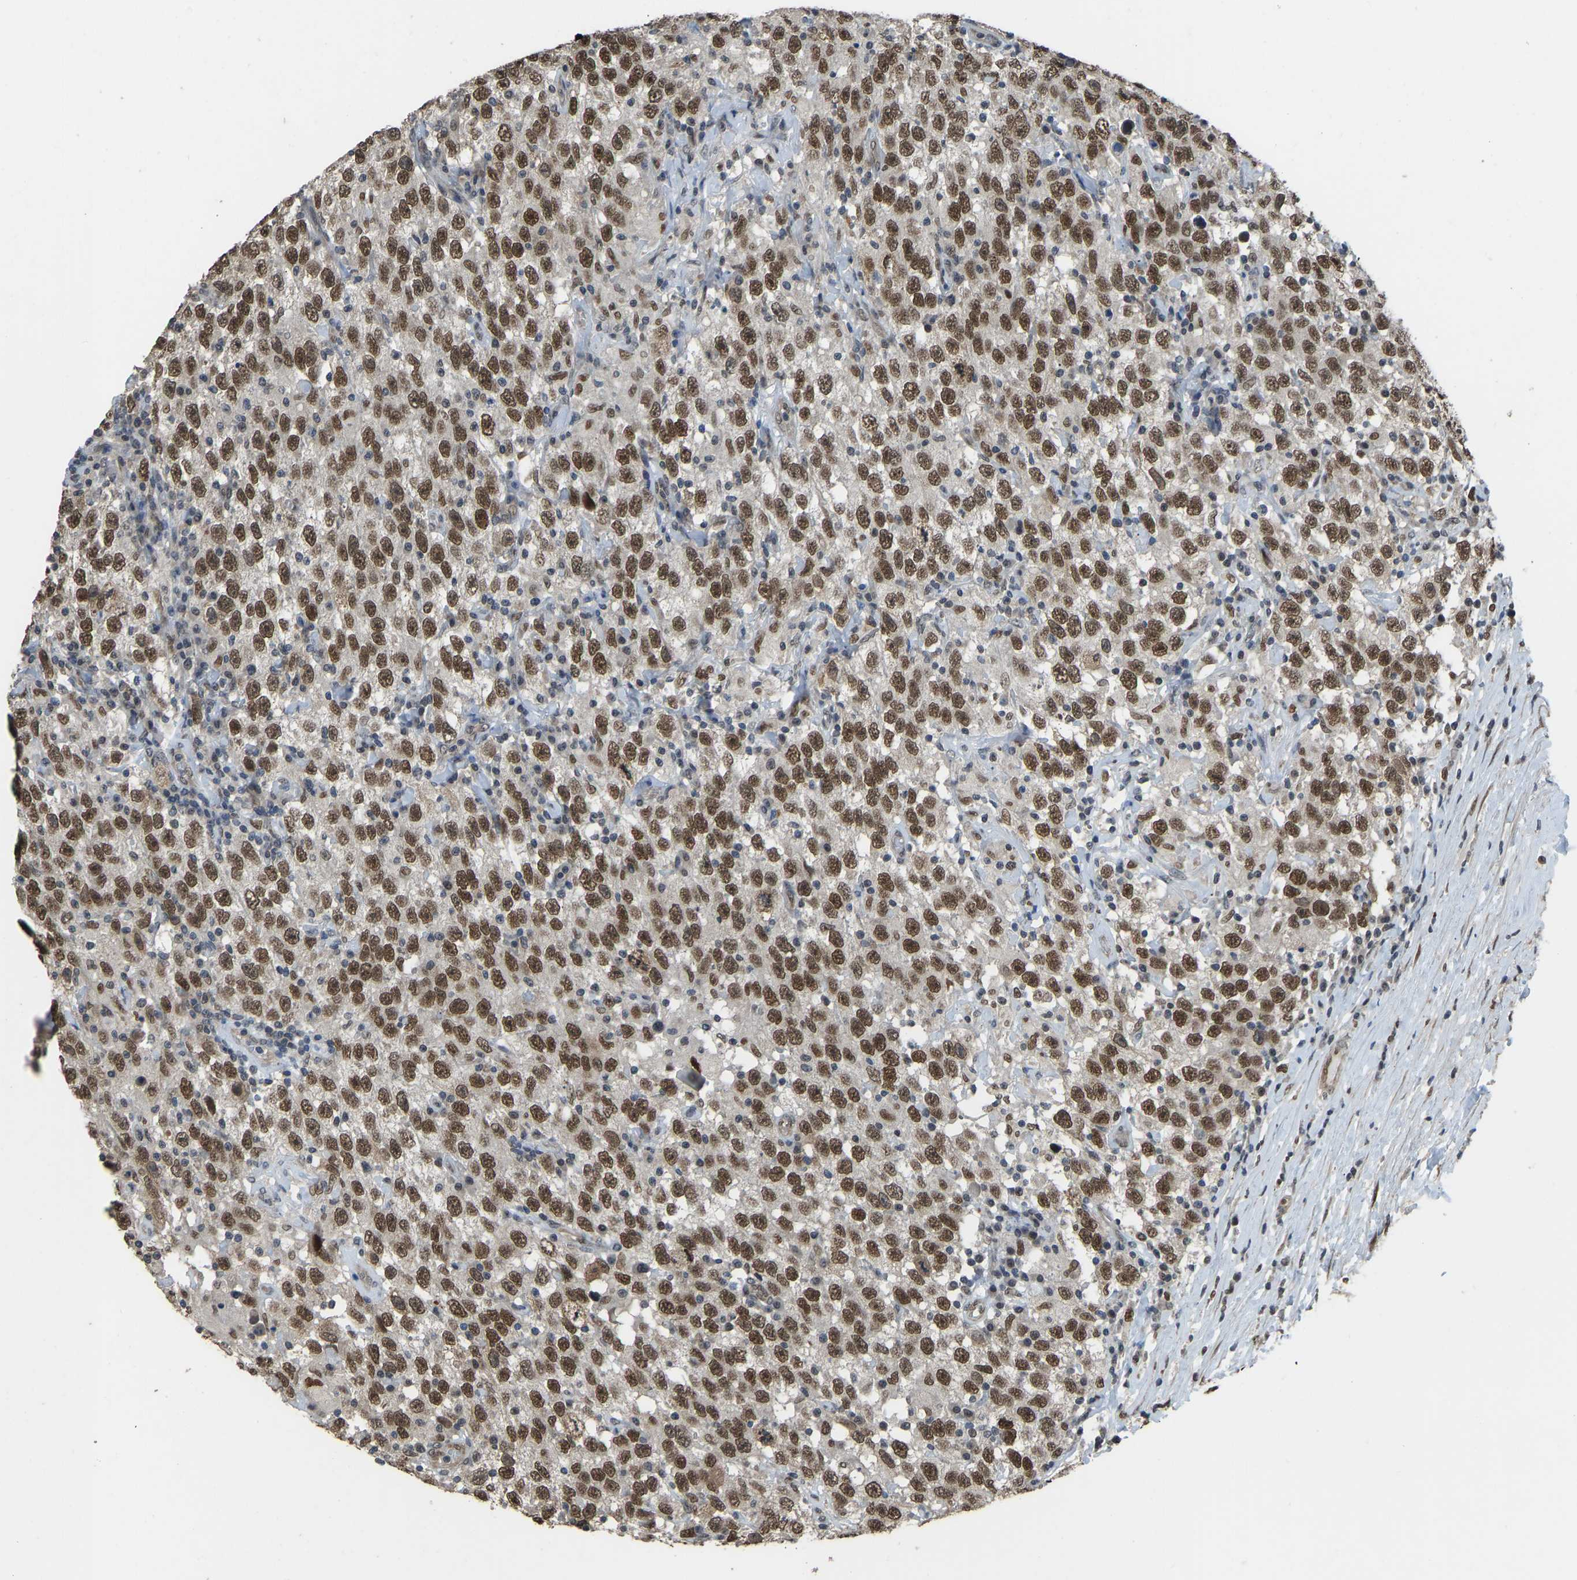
{"staining": {"intensity": "strong", "quantity": ">75%", "location": "nuclear"}, "tissue": "testis cancer", "cell_type": "Tumor cells", "image_type": "cancer", "snomed": [{"axis": "morphology", "description": "Seminoma, NOS"}, {"axis": "topography", "description": "Testis"}], "caption": "Immunohistochemistry of human seminoma (testis) reveals high levels of strong nuclear staining in about >75% of tumor cells.", "gene": "KPNA6", "patient": {"sex": "male", "age": 41}}